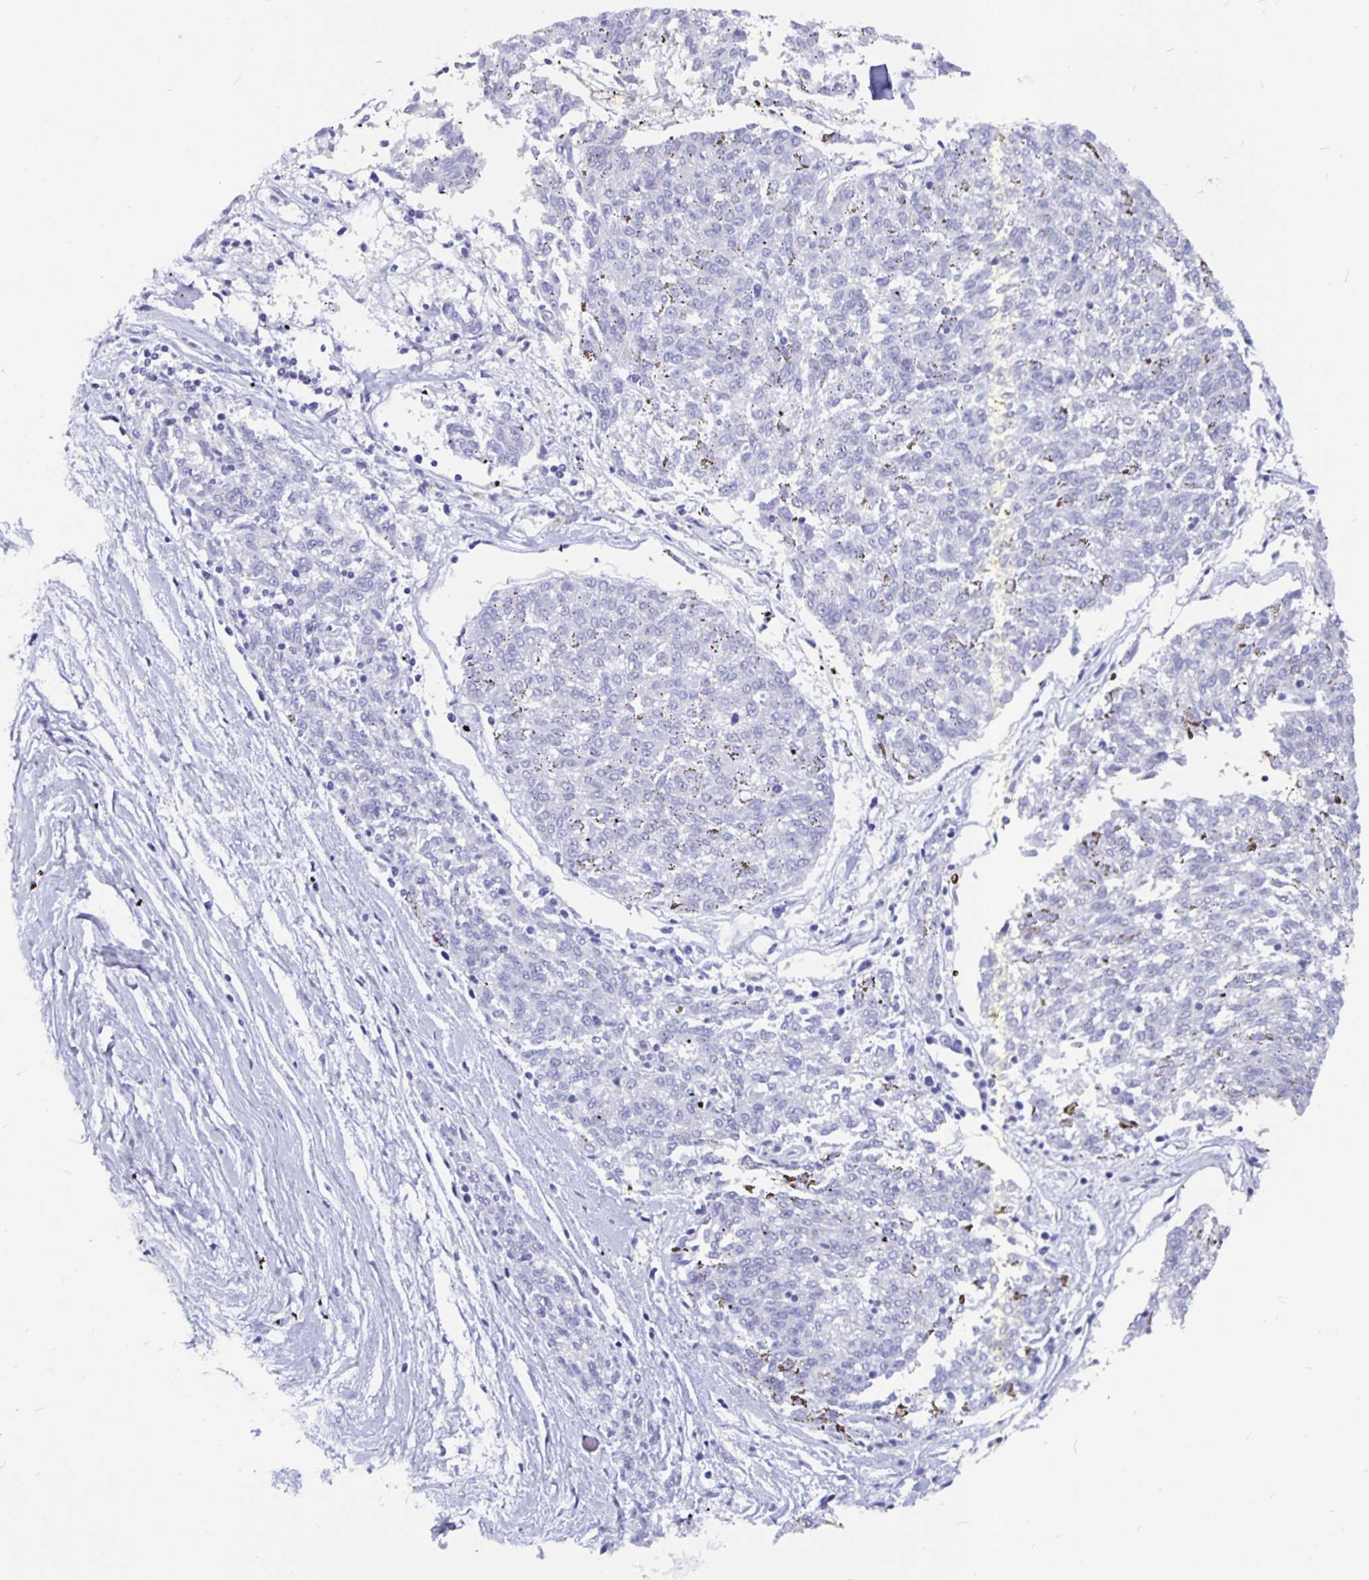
{"staining": {"intensity": "negative", "quantity": "none", "location": "none"}, "tissue": "melanoma", "cell_type": "Tumor cells", "image_type": "cancer", "snomed": [{"axis": "morphology", "description": "Malignant melanoma, NOS"}, {"axis": "topography", "description": "Skin"}], "caption": "The histopathology image demonstrates no staining of tumor cells in malignant melanoma. (Brightfield microscopy of DAB IHC at high magnification).", "gene": "ODF3B", "patient": {"sex": "female", "age": 72}}